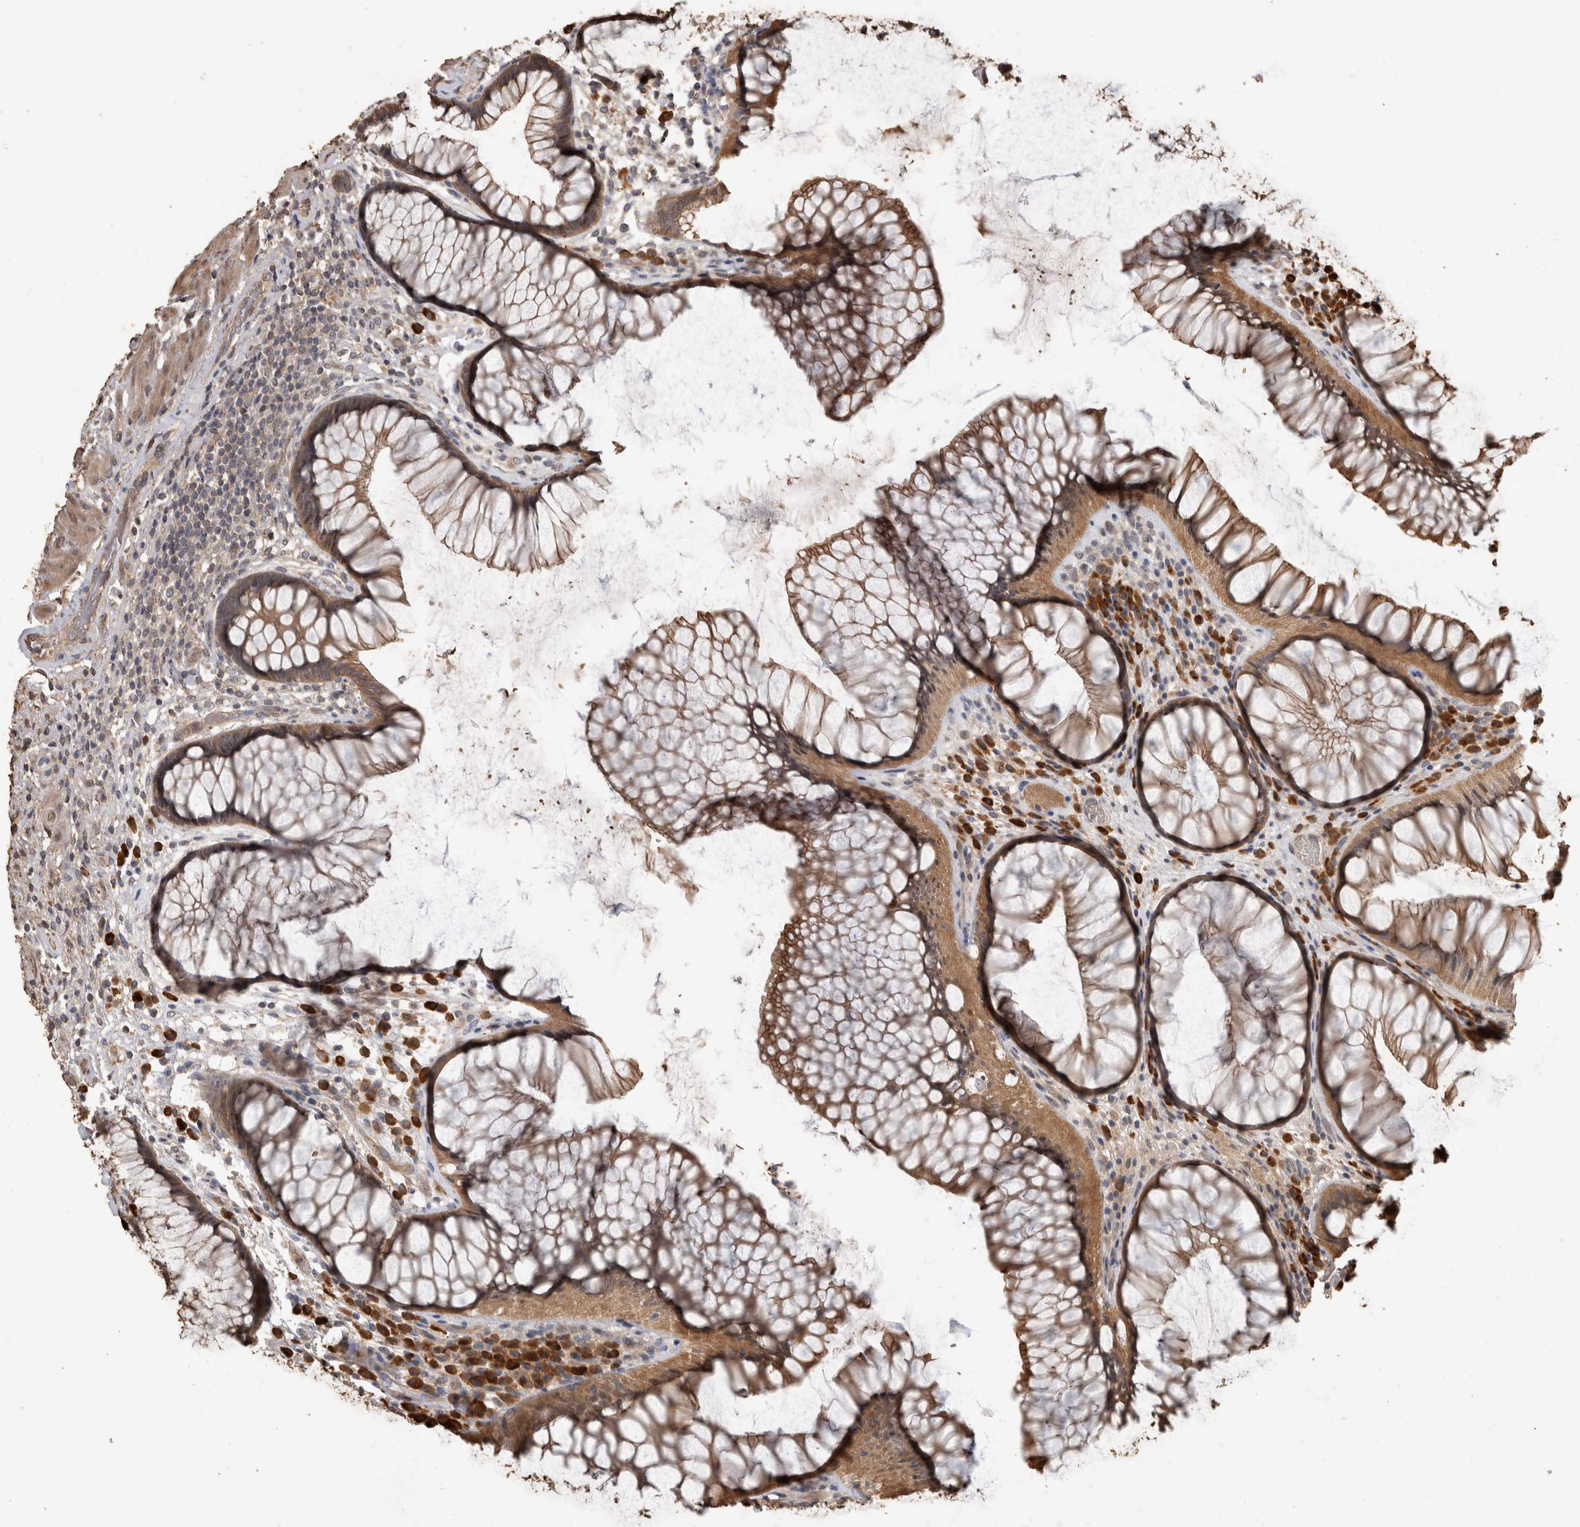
{"staining": {"intensity": "moderate", "quantity": ">75%", "location": "cytoplasmic/membranous"}, "tissue": "rectum", "cell_type": "Glandular cells", "image_type": "normal", "snomed": [{"axis": "morphology", "description": "Normal tissue, NOS"}, {"axis": "topography", "description": "Rectum"}], "caption": "Moderate cytoplasmic/membranous protein staining is identified in approximately >75% of glandular cells in rectum. The staining was performed using DAB, with brown indicating positive protein expression. Nuclei are stained blue with hematoxylin.", "gene": "RHPN1", "patient": {"sex": "male", "age": 51}}